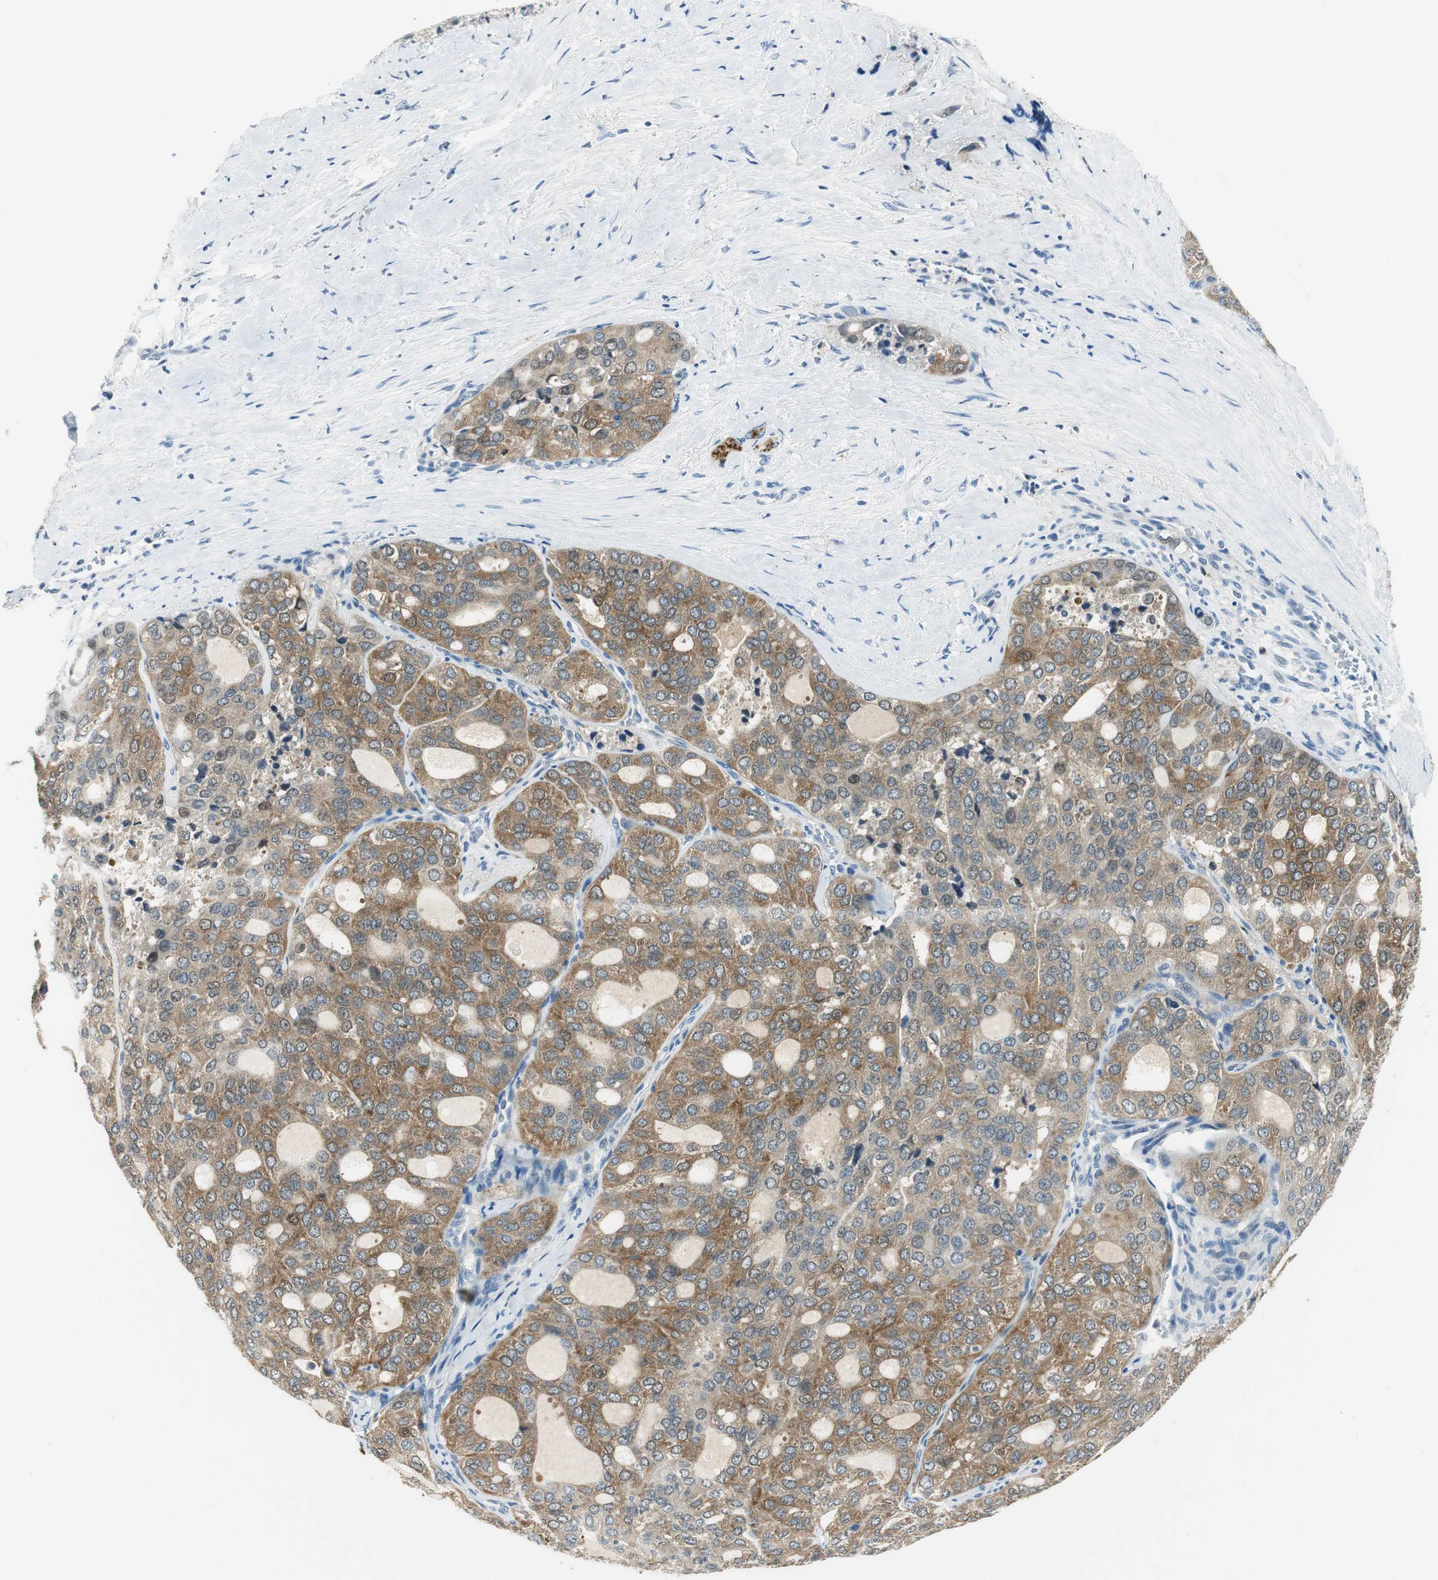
{"staining": {"intensity": "moderate", "quantity": ">75%", "location": "cytoplasmic/membranous"}, "tissue": "thyroid cancer", "cell_type": "Tumor cells", "image_type": "cancer", "snomed": [{"axis": "morphology", "description": "Follicular adenoma carcinoma, NOS"}, {"axis": "topography", "description": "Thyroid gland"}], "caption": "High-power microscopy captured an immunohistochemistry (IHC) image of thyroid follicular adenoma carcinoma, revealing moderate cytoplasmic/membranous staining in approximately >75% of tumor cells.", "gene": "ME1", "patient": {"sex": "male", "age": 75}}